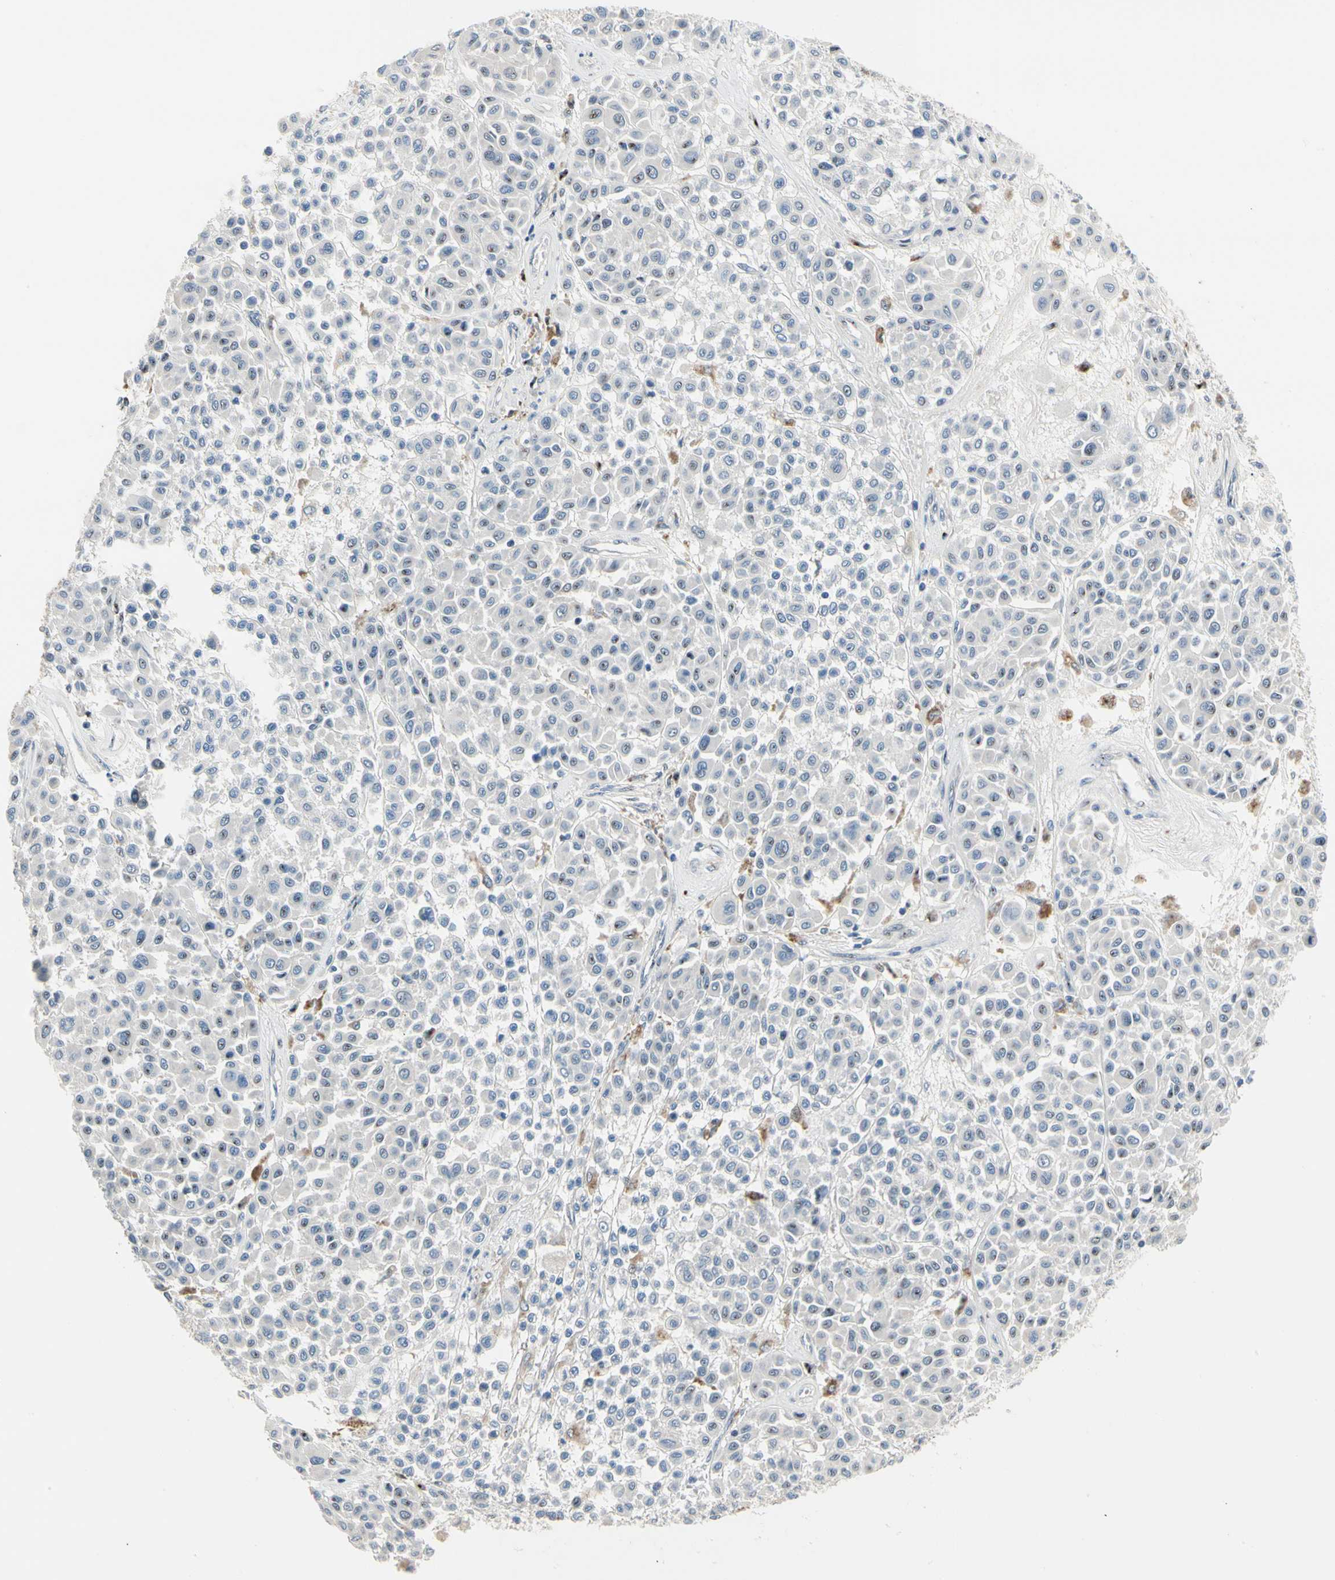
{"staining": {"intensity": "negative", "quantity": "none", "location": "none"}, "tissue": "melanoma", "cell_type": "Tumor cells", "image_type": "cancer", "snomed": [{"axis": "morphology", "description": "Malignant melanoma, Metastatic site"}, {"axis": "topography", "description": "Soft tissue"}], "caption": "Immunohistochemistry micrograph of neoplastic tissue: human melanoma stained with DAB demonstrates no significant protein staining in tumor cells.", "gene": "NFASC", "patient": {"sex": "male", "age": 41}}